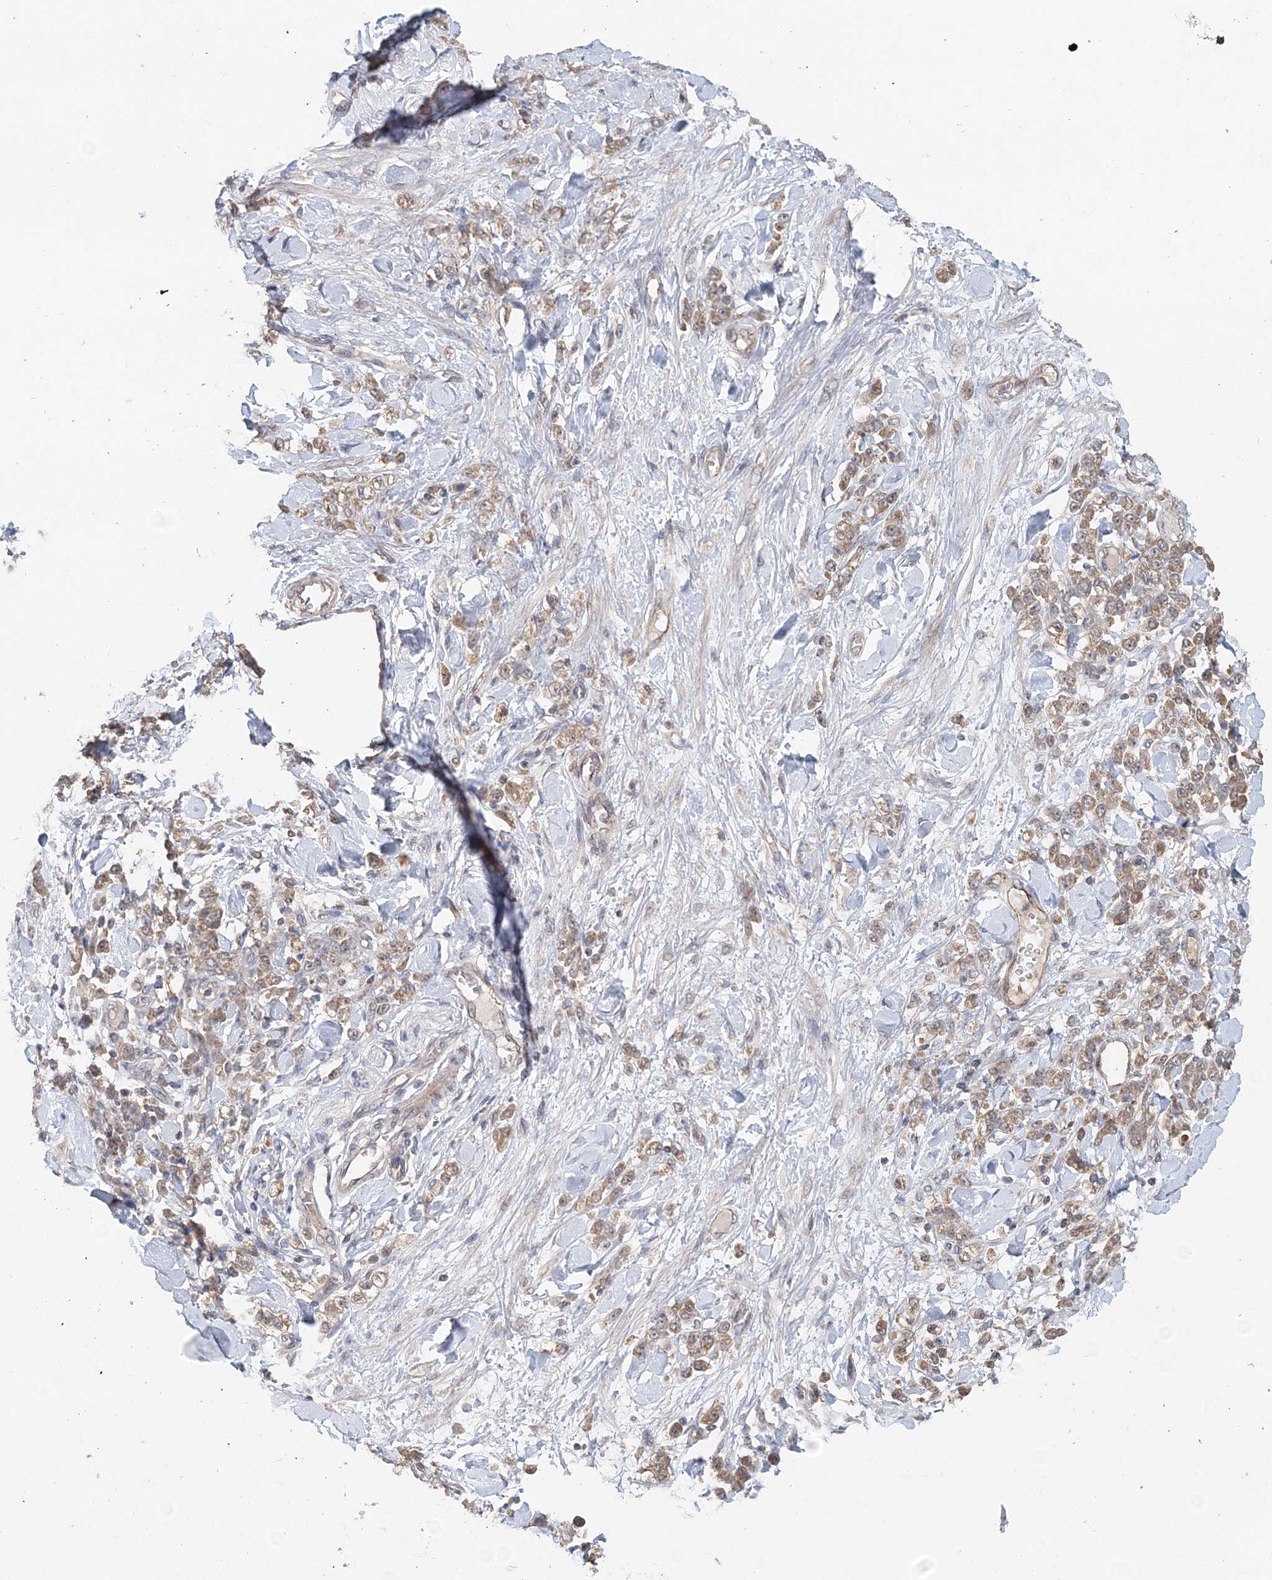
{"staining": {"intensity": "moderate", "quantity": ">75%", "location": "cytoplasmic/membranous"}, "tissue": "stomach cancer", "cell_type": "Tumor cells", "image_type": "cancer", "snomed": [{"axis": "morphology", "description": "Normal tissue, NOS"}, {"axis": "morphology", "description": "Adenocarcinoma, NOS"}, {"axis": "topography", "description": "Stomach"}], "caption": "Tumor cells demonstrate moderate cytoplasmic/membranous positivity in about >75% of cells in stomach cancer.", "gene": "FBXO38", "patient": {"sex": "male", "age": 82}}